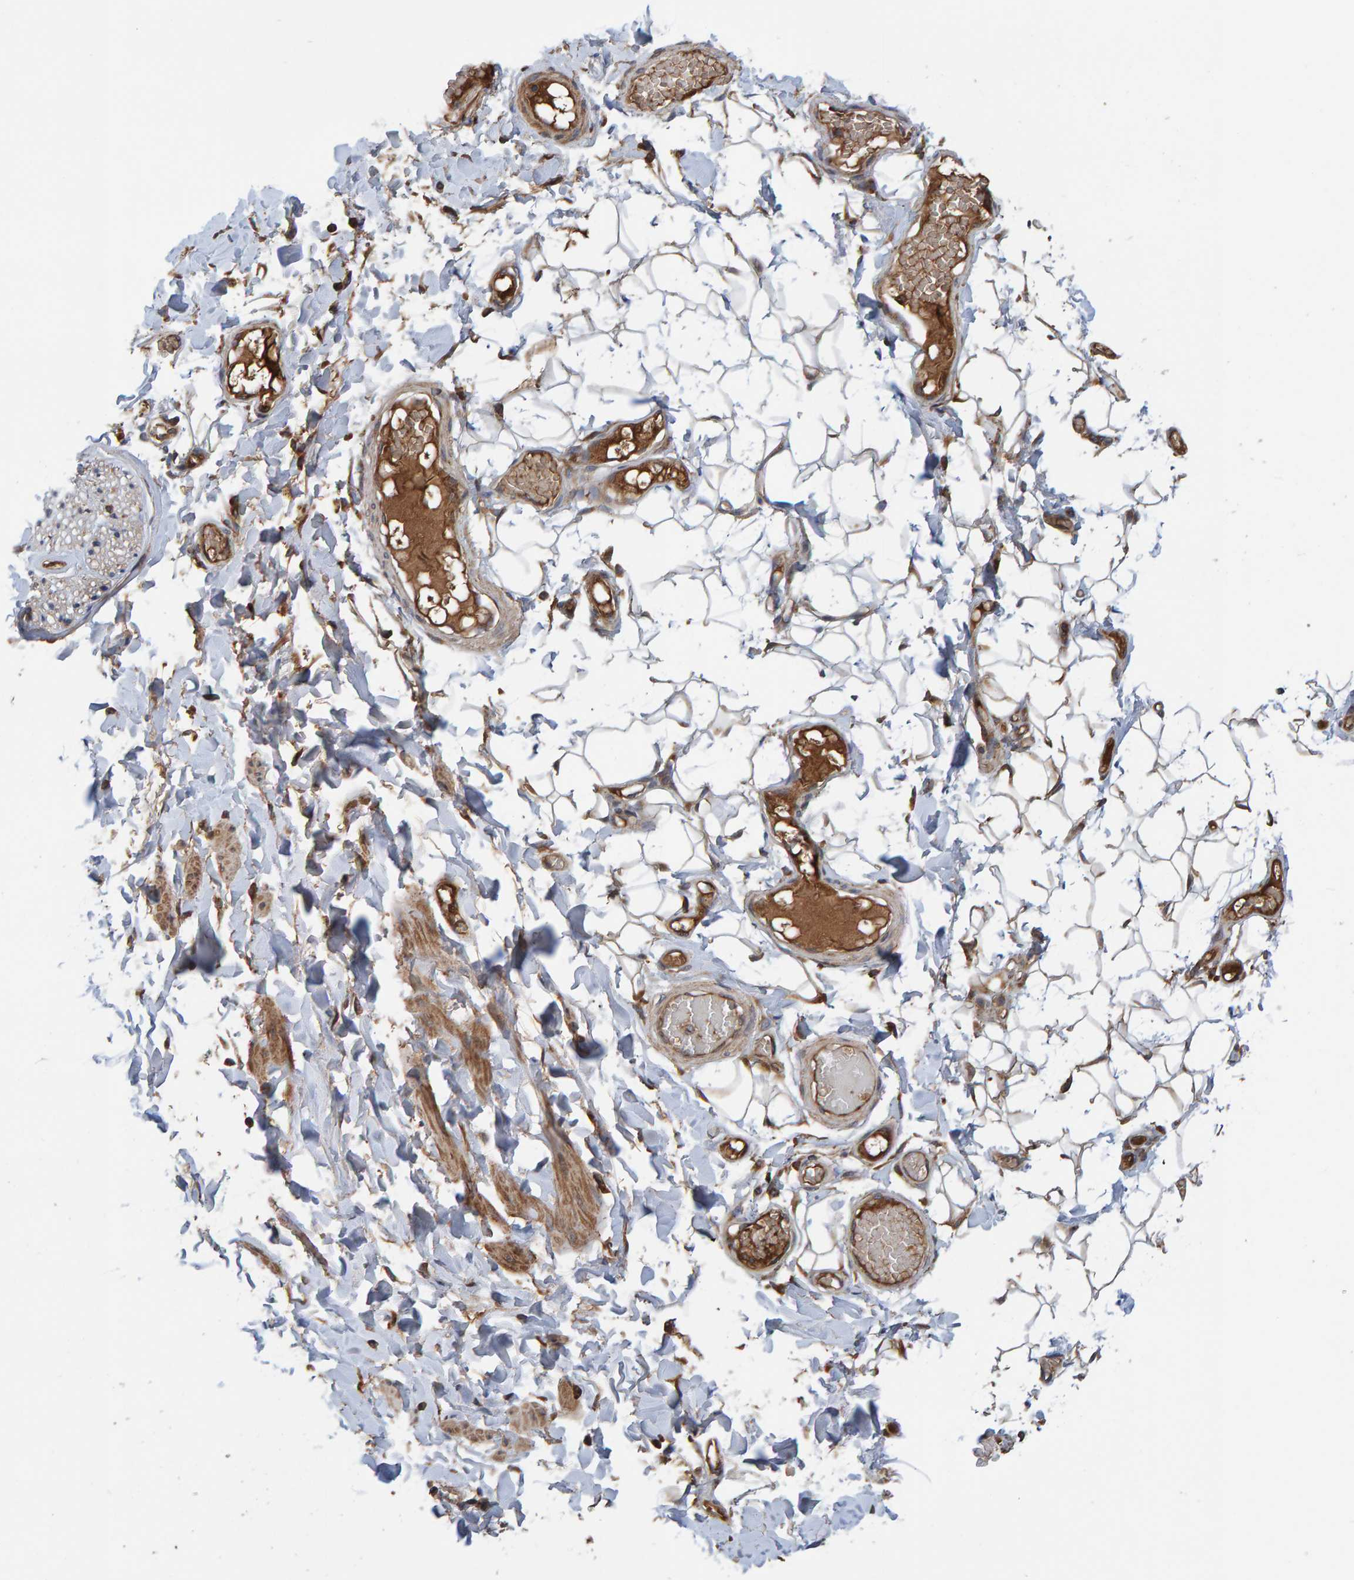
{"staining": {"intensity": "moderate", "quantity": ">75%", "location": "cytoplasmic/membranous"}, "tissue": "adipose tissue", "cell_type": "Adipocytes", "image_type": "normal", "snomed": [{"axis": "morphology", "description": "Normal tissue, NOS"}, {"axis": "topography", "description": "Adipose tissue"}, {"axis": "topography", "description": "Vascular tissue"}, {"axis": "topography", "description": "Peripheral nerve tissue"}], "caption": "An image showing moderate cytoplasmic/membranous expression in about >75% of adipocytes in normal adipose tissue, as visualized by brown immunohistochemical staining.", "gene": "KIAA0753", "patient": {"sex": "male", "age": 25}}